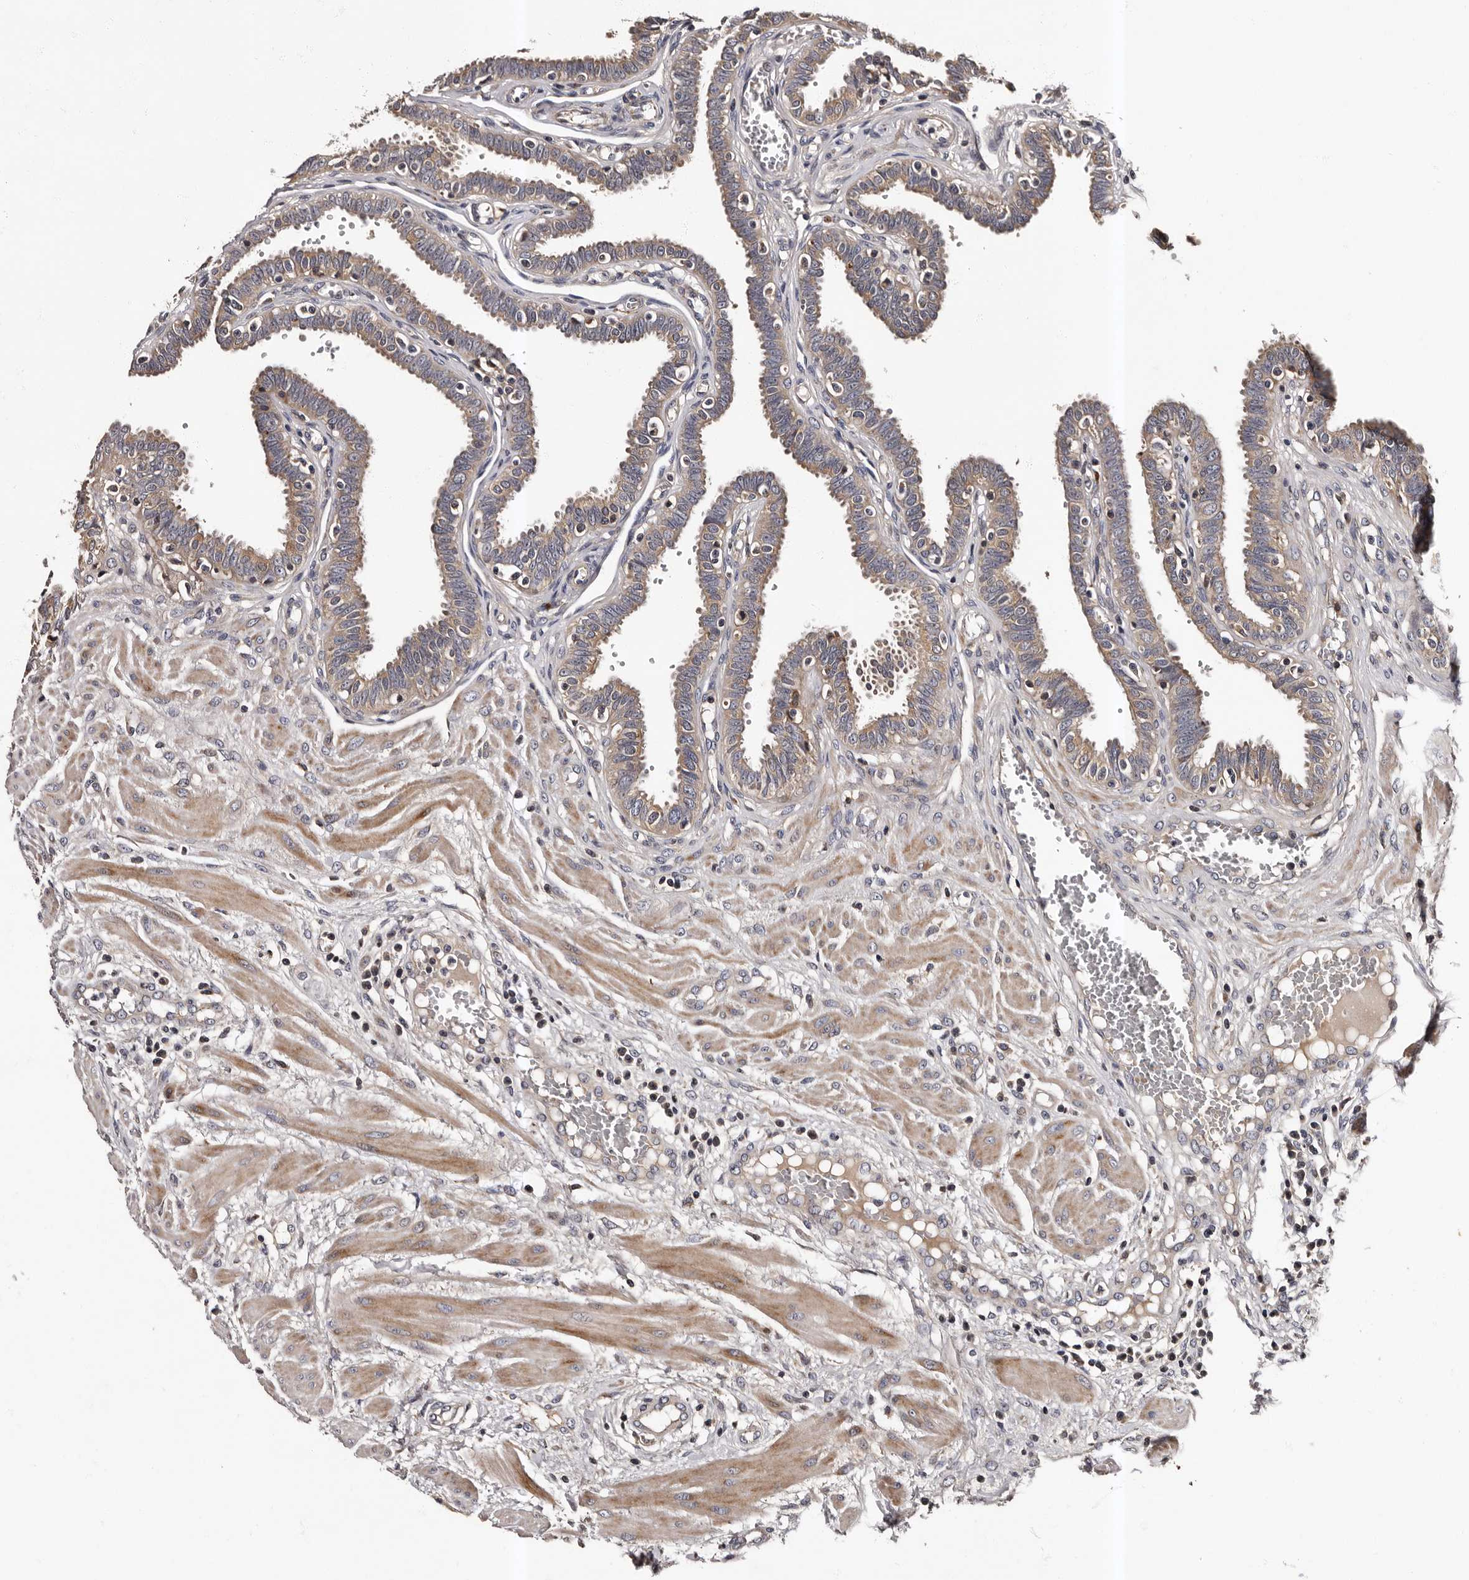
{"staining": {"intensity": "moderate", "quantity": ">75%", "location": "cytoplasmic/membranous"}, "tissue": "fallopian tube", "cell_type": "Glandular cells", "image_type": "normal", "snomed": [{"axis": "morphology", "description": "Normal tissue, NOS"}, {"axis": "topography", "description": "Fallopian tube"}], "caption": "Immunohistochemical staining of unremarkable human fallopian tube reveals medium levels of moderate cytoplasmic/membranous positivity in approximately >75% of glandular cells. (IHC, brightfield microscopy, high magnification).", "gene": "ADCK5", "patient": {"sex": "female", "age": 32}}